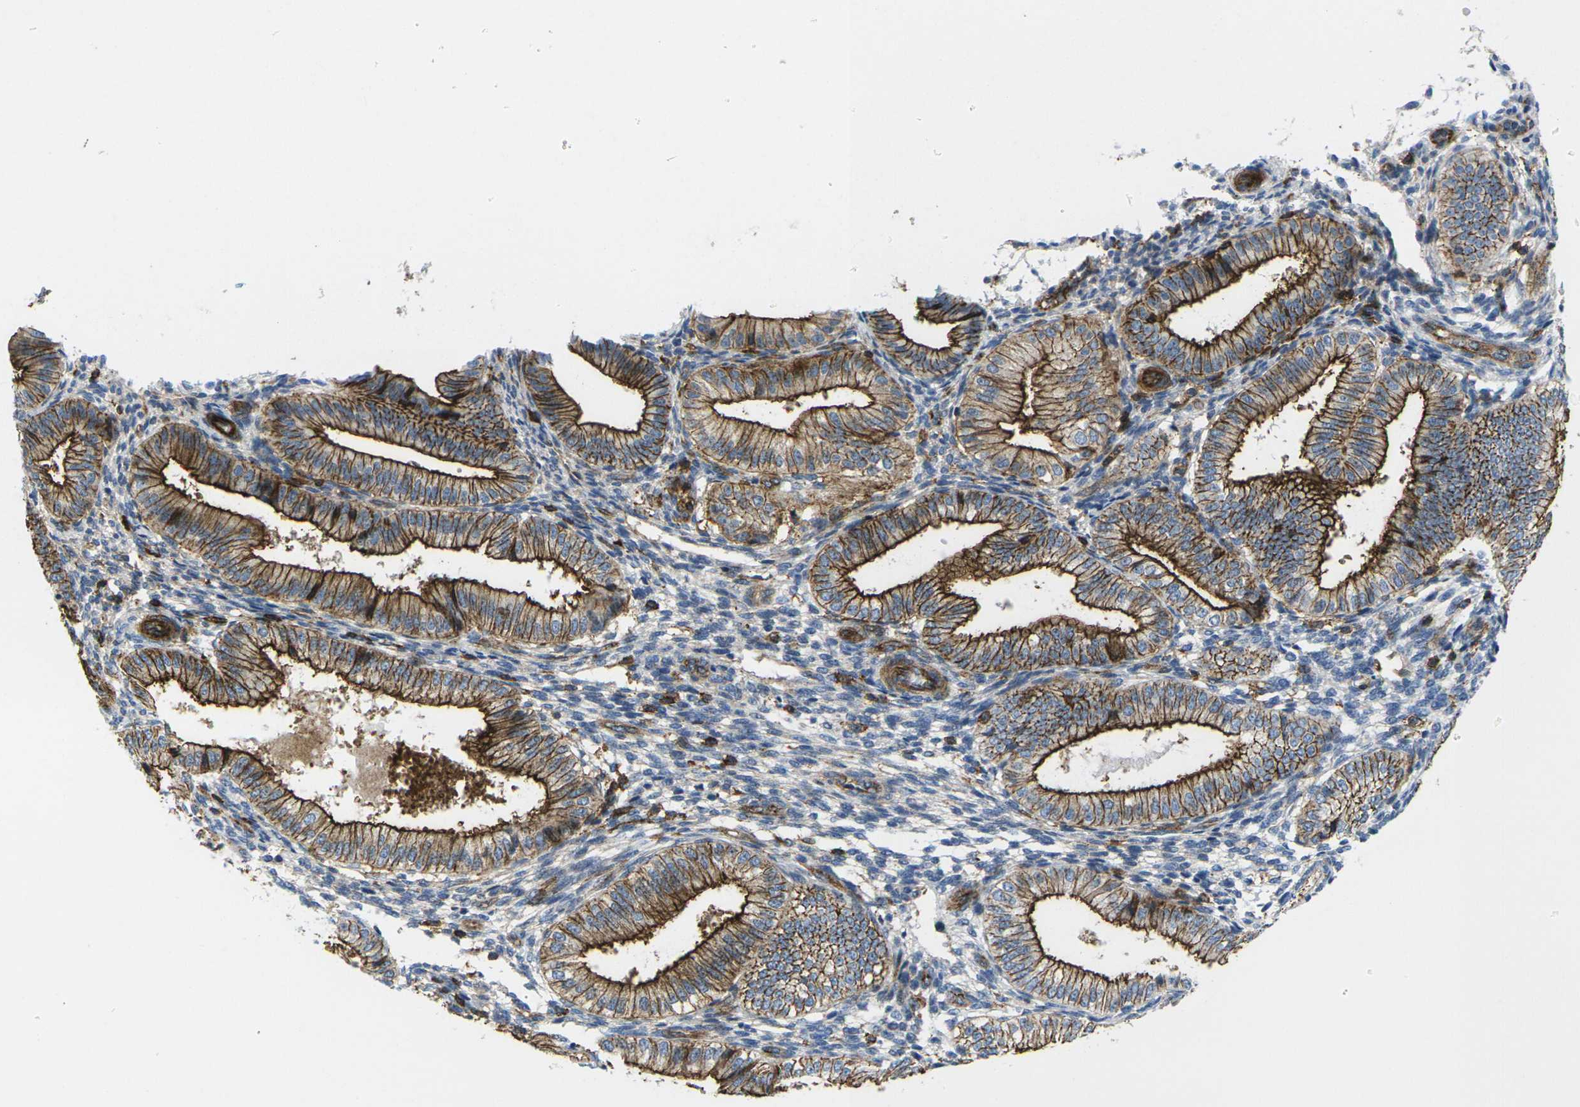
{"staining": {"intensity": "moderate", "quantity": "<25%", "location": "cytoplasmic/membranous"}, "tissue": "endometrium", "cell_type": "Cells in endometrial stroma", "image_type": "normal", "snomed": [{"axis": "morphology", "description": "Normal tissue, NOS"}, {"axis": "topography", "description": "Endometrium"}], "caption": "High-magnification brightfield microscopy of normal endometrium stained with DAB (3,3'-diaminobenzidine) (brown) and counterstained with hematoxylin (blue). cells in endometrial stroma exhibit moderate cytoplasmic/membranous staining is seen in about<25% of cells.", "gene": "IQGAP1", "patient": {"sex": "female", "age": 39}}